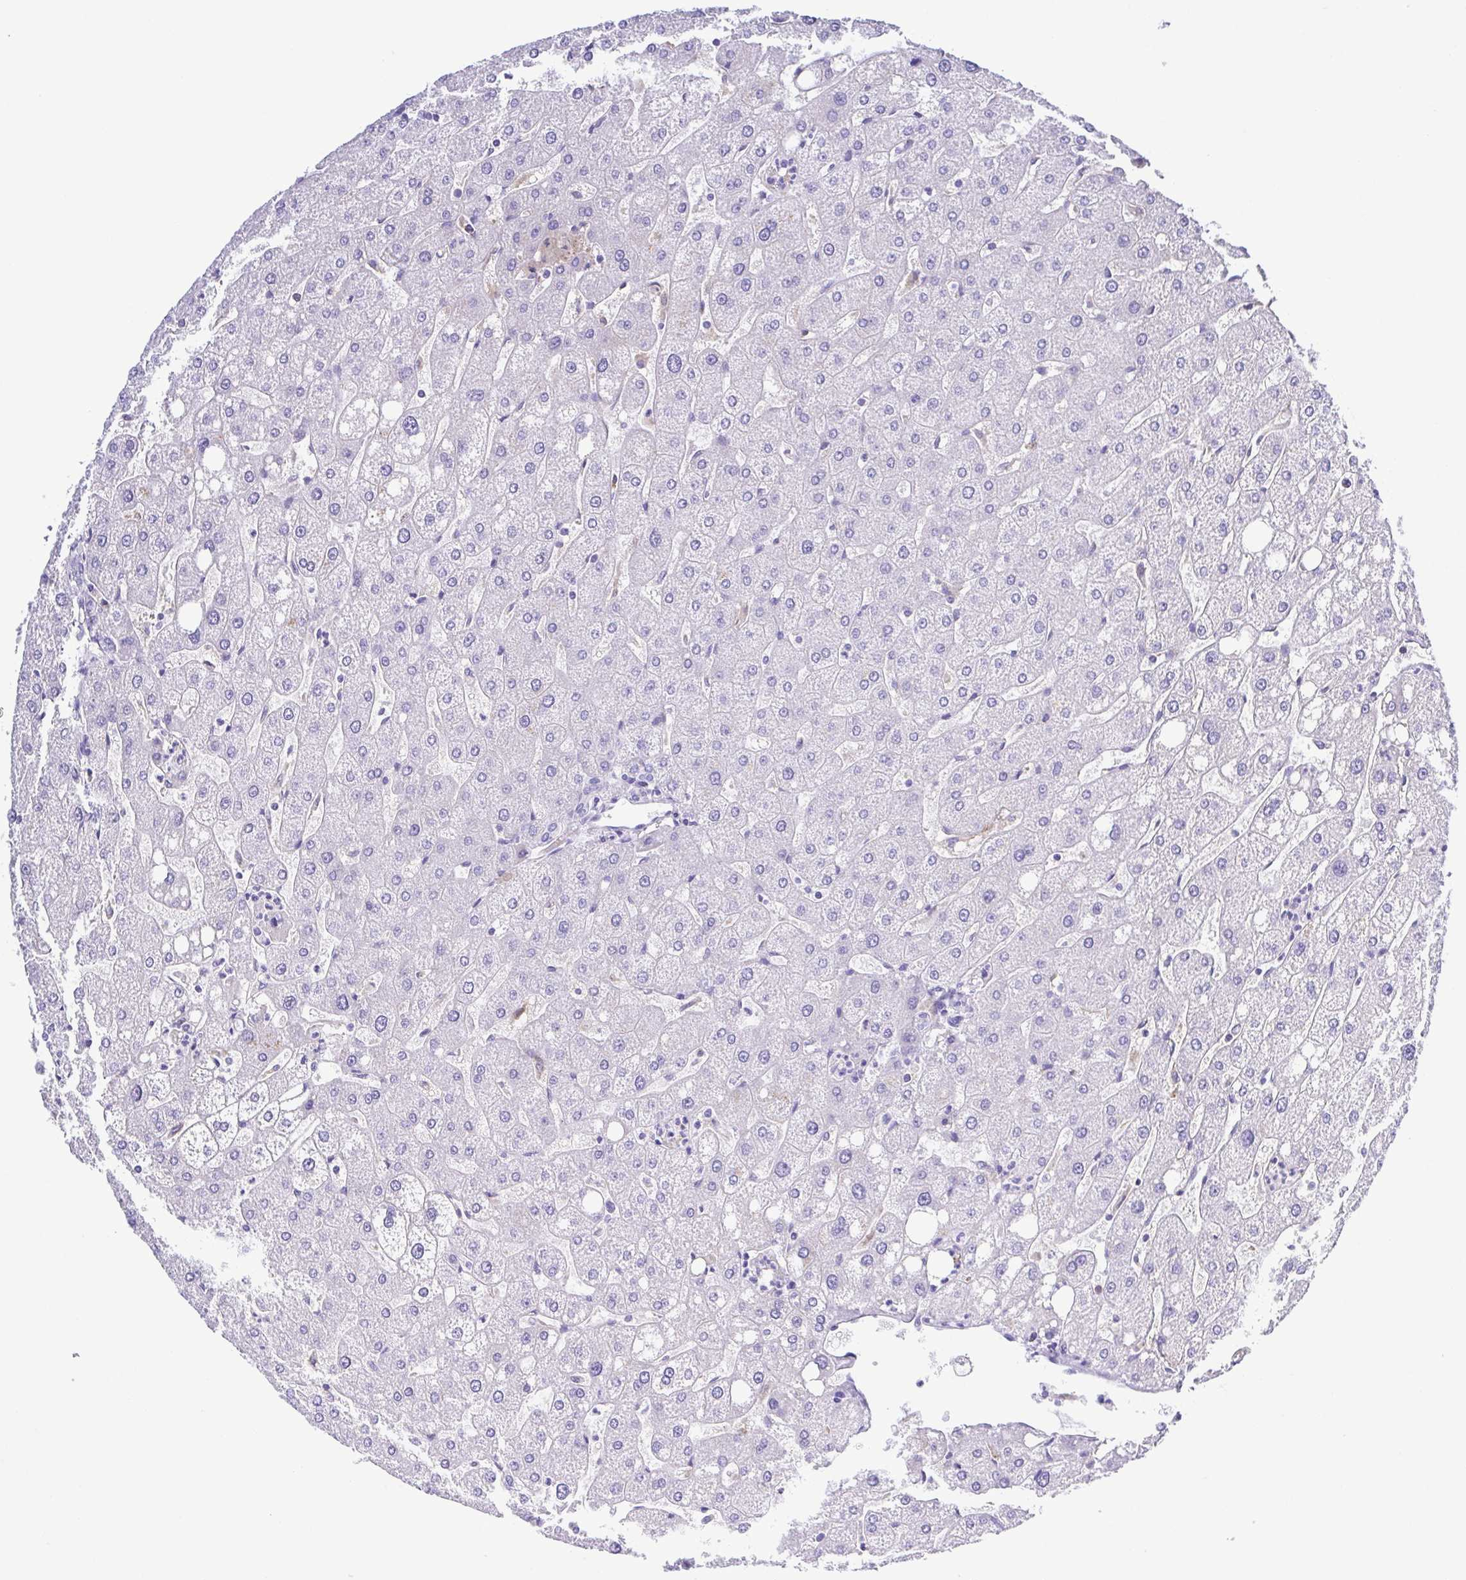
{"staining": {"intensity": "negative", "quantity": "none", "location": "none"}, "tissue": "liver", "cell_type": "Cholangiocytes", "image_type": "normal", "snomed": [{"axis": "morphology", "description": "Normal tissue, NOS"}, {"axis": "topography", "description": "Liver"}], "caption": "The histopathology image shows no significant expression in cholangiocytes of liver.", "gene": "CD72", "patient": {"sex": "male", "age": 67}}